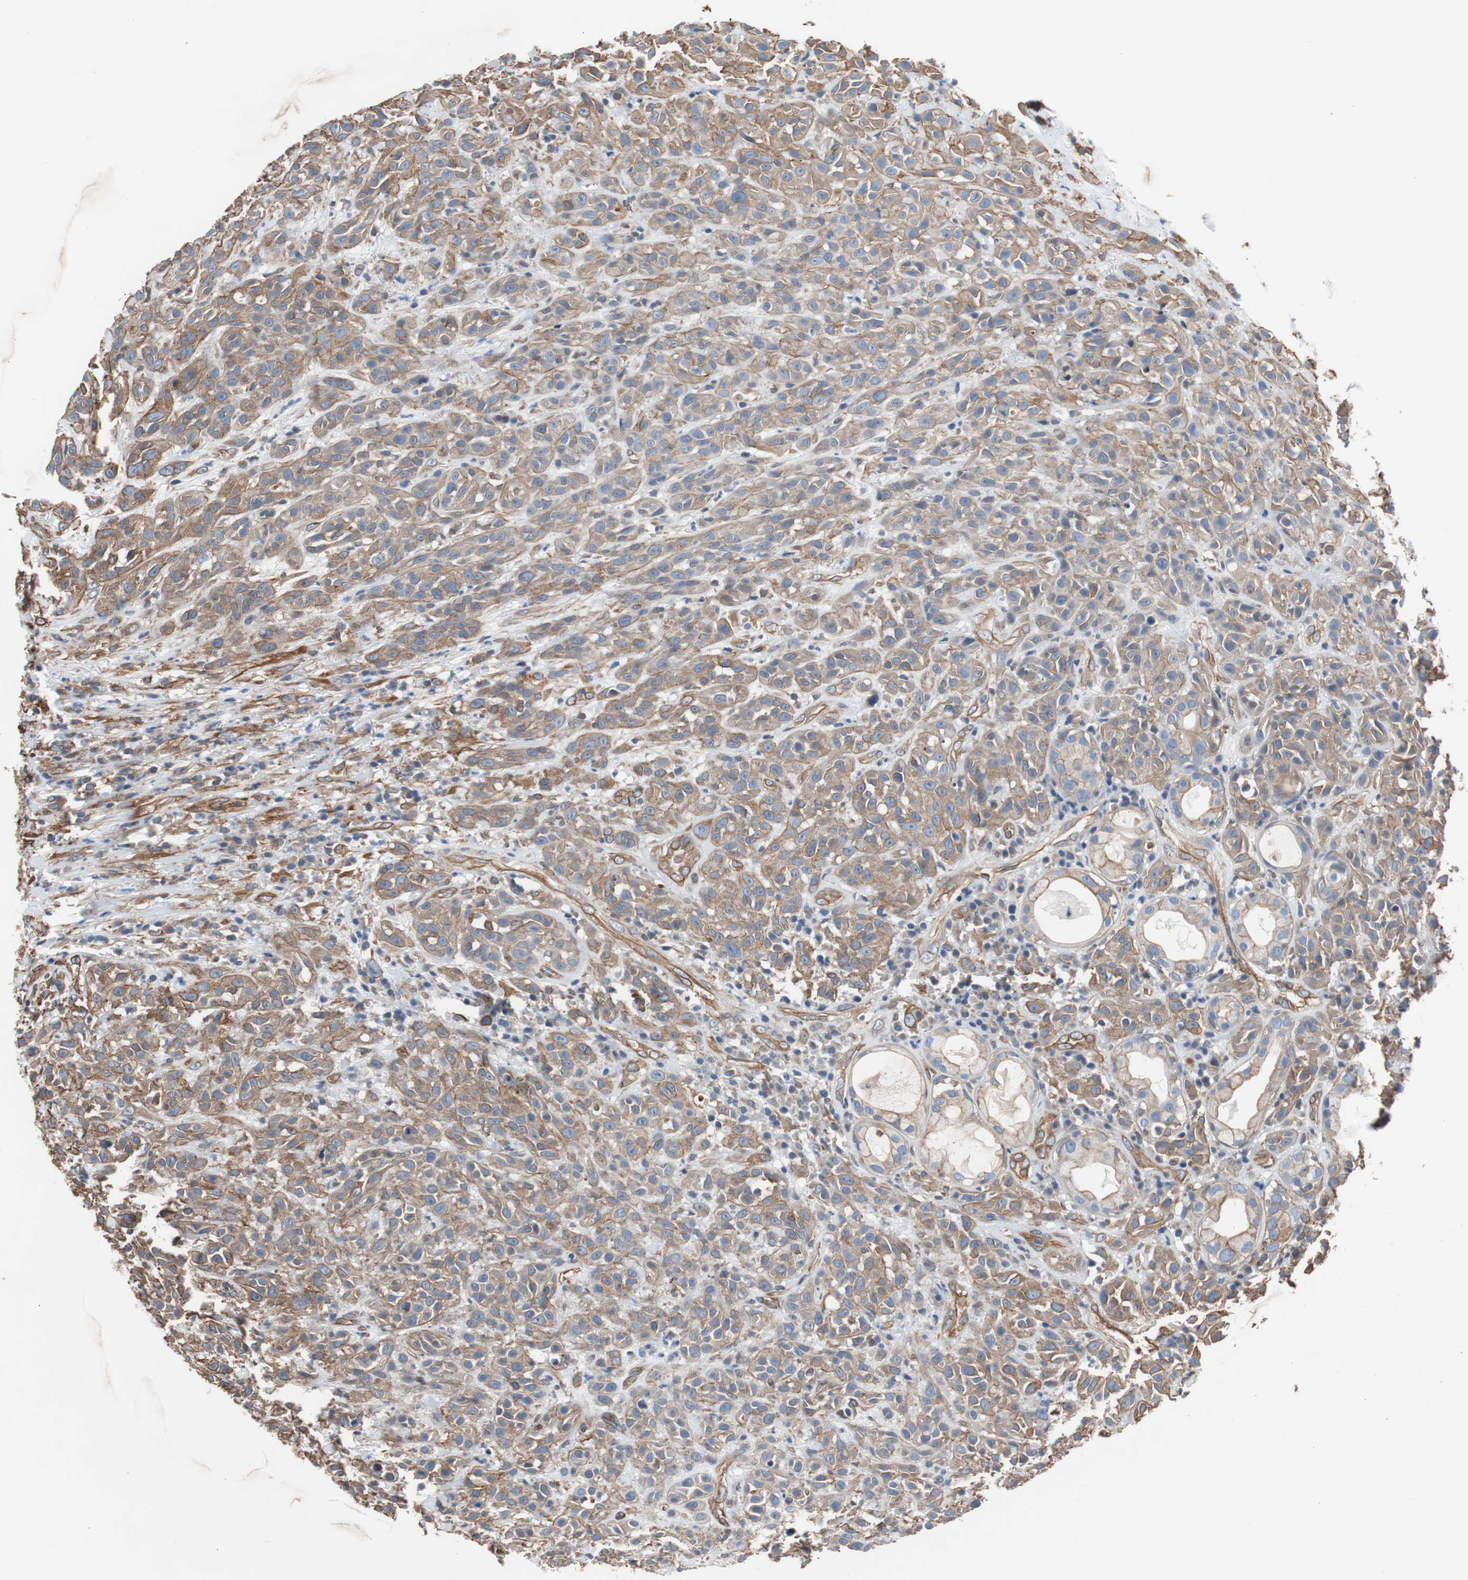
{"staining": {"intensity": "moderate", "quantity": ">75%", "location": "cytoplasmic/membranous"}, "tissue": "head and neck cancer", "cell_type": "Tumor cells", "image_type": "cancer", "snomed": [{"axis": "morphology", "description": "Squamous cell carcinoma, NOS"}, {"axis": "topography", "description": "Head-Neck"}], "caption": "Brown immunohistochemical staining in head and neck squamous cell carcinoma demonstrates moderate cytoplasmic/membranous staining in about >75% of tumor cells. Using DAB (3,3'-diaminobenzidine) (brown) and hematoxylin (blue) stains, captured at high magnification using brightfield microscopy.", "gene": "KIF3B", "patient": {"sex": "male", "age": 62}}